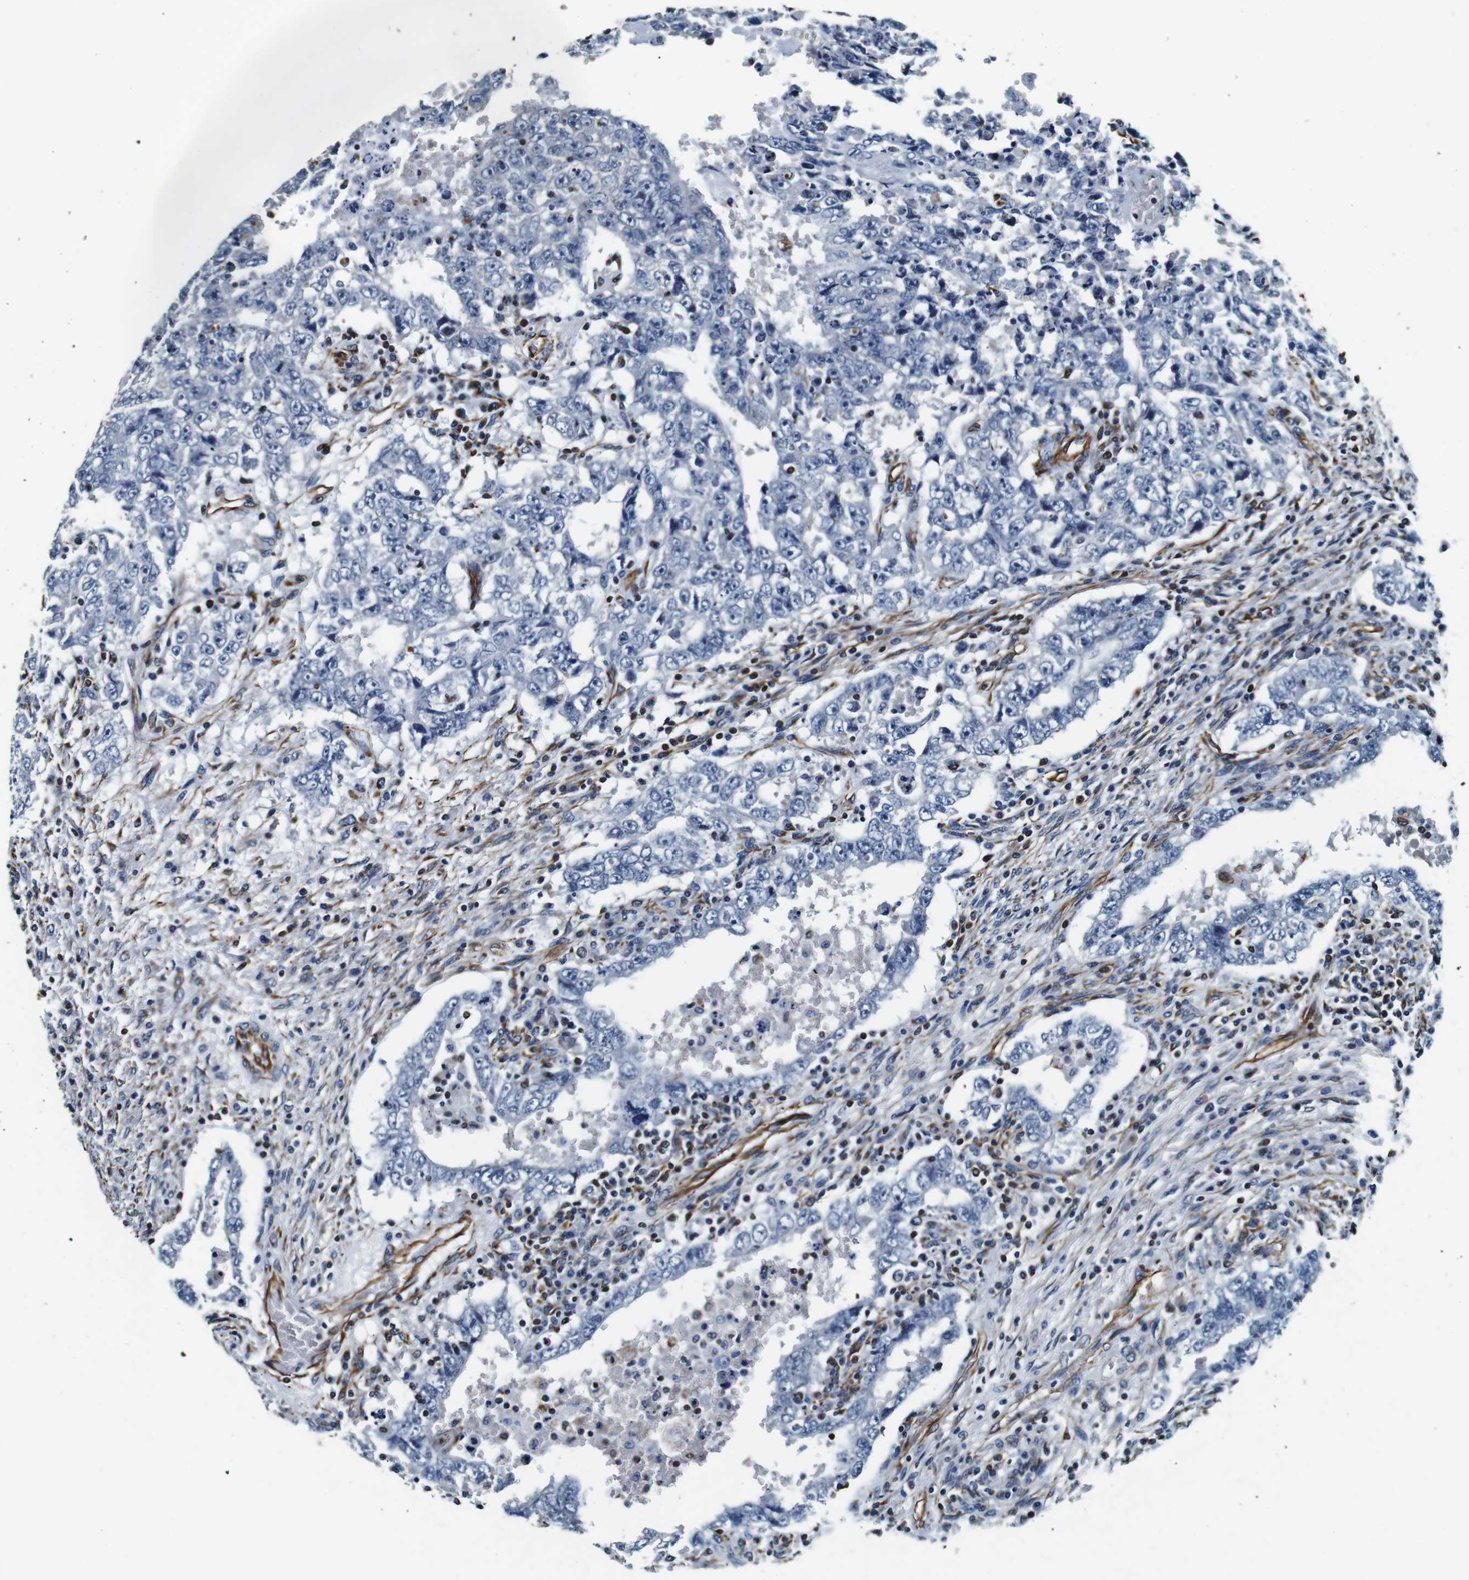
{"staining": {"intensity": "negative", "quantity": "none", "location": "none"}, "tissue": "testis cancer", "cell_type": "Tumor cells", "image_type": "cancer", "snomed": [{"axis": "morphology", "description": "Carcinoma, Embryonal, NOS"}, {"axis": "topography", "description": "Testis"}], "caption": "Protein analysis of embryonal carcinoma (testis) displays no significant positivity in tumor cells.", "gene": "GJE1", "patient": {"sex": "male", "age": 26}}